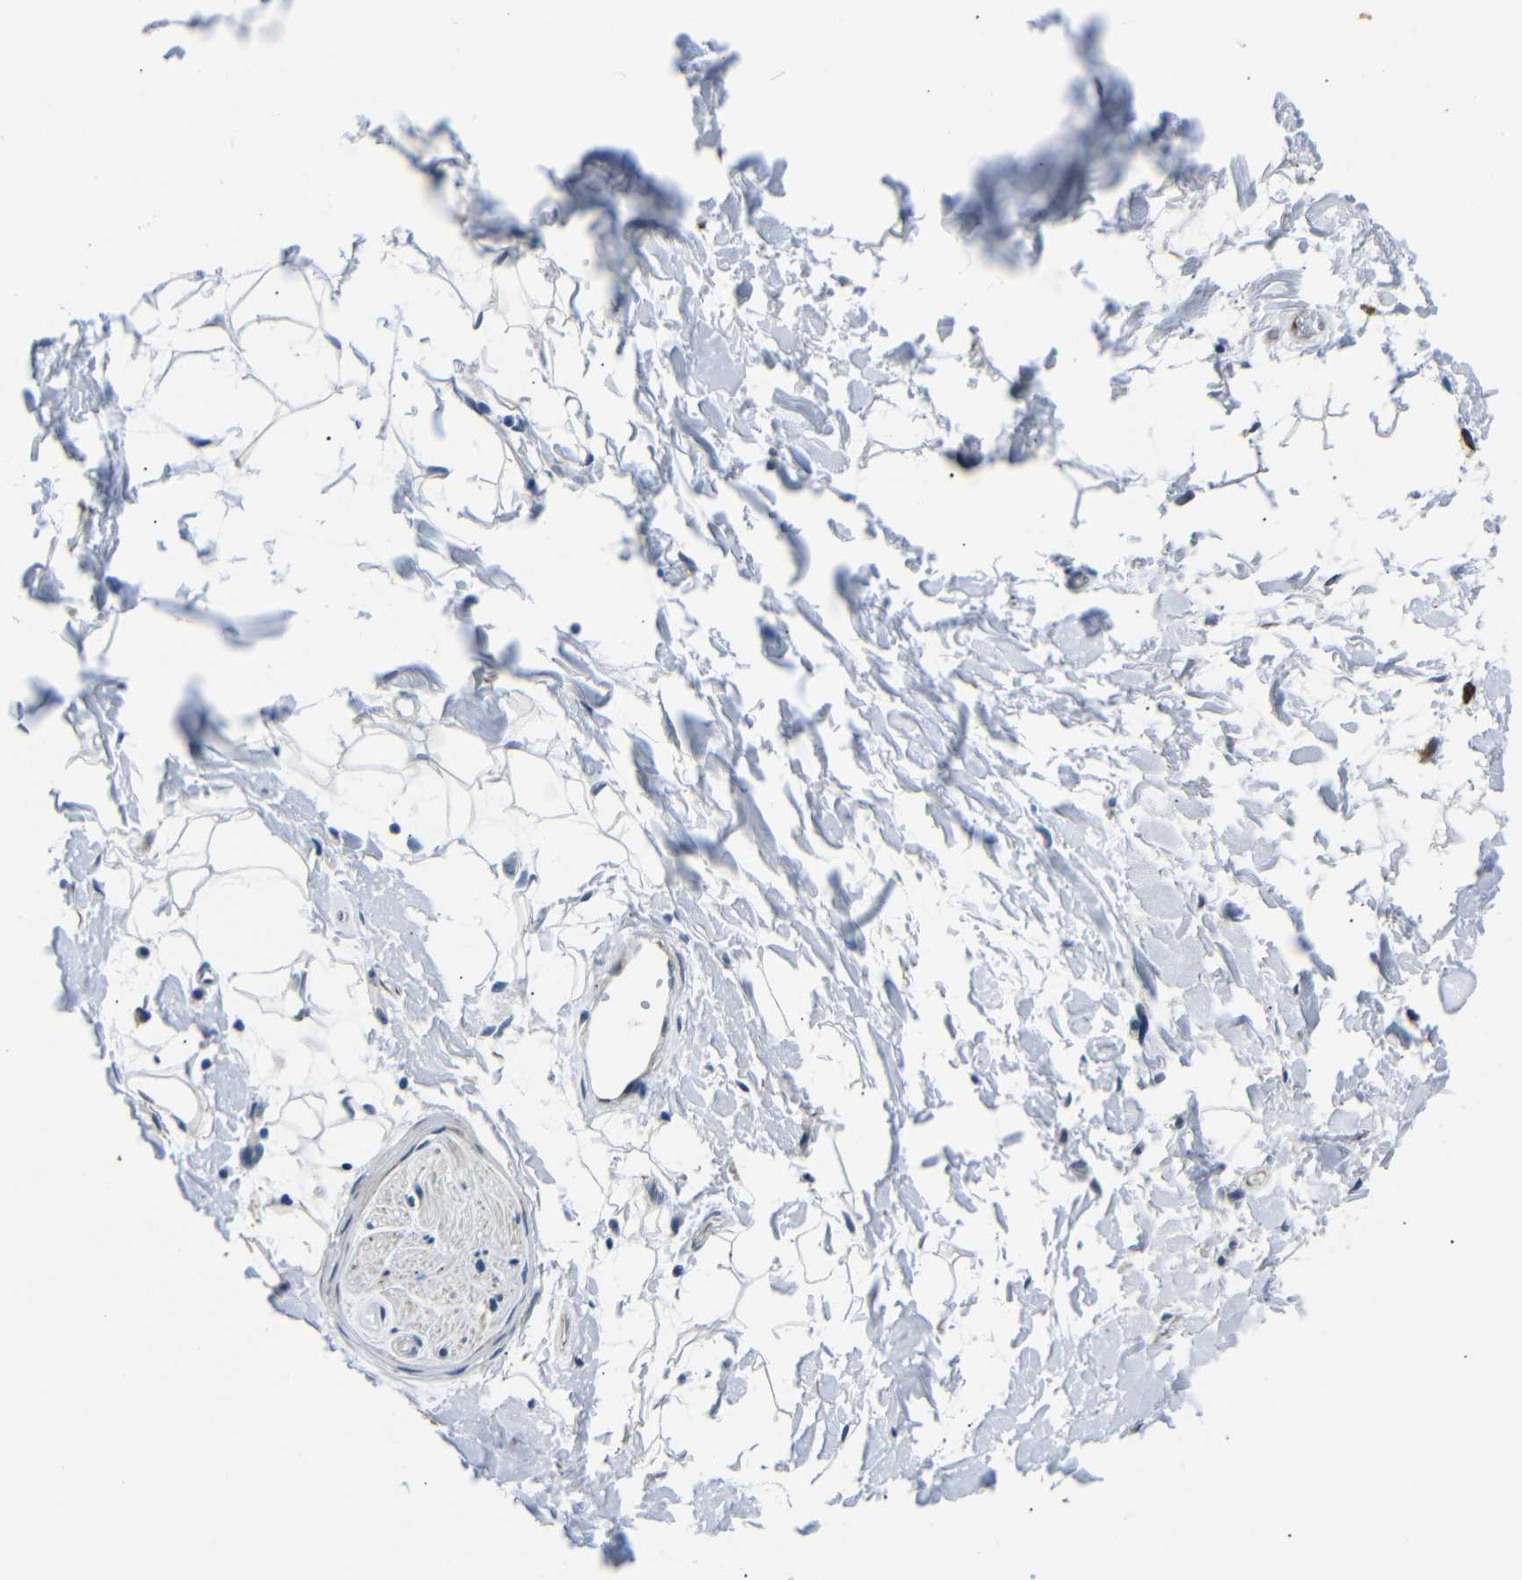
{"staining": {"intensity": "negative", "quantity": "none", "location": "none"}, "tissue": "adipose tissue", "cell_type": "Adipocytes", "image_type": "normal", "snomed": [{"axis": "morphology", "description": "Normal tissue, NOS"}, {"axis": "topography", "description": "Soft tissue"}], "caption": "An immunohistochemistry micrograph of normal adipose tissue is shown. There is no staining in adipocytes of adipose tissue.", "gene": "TAFA1", "patient": {"sex": "male", "age": 72}}